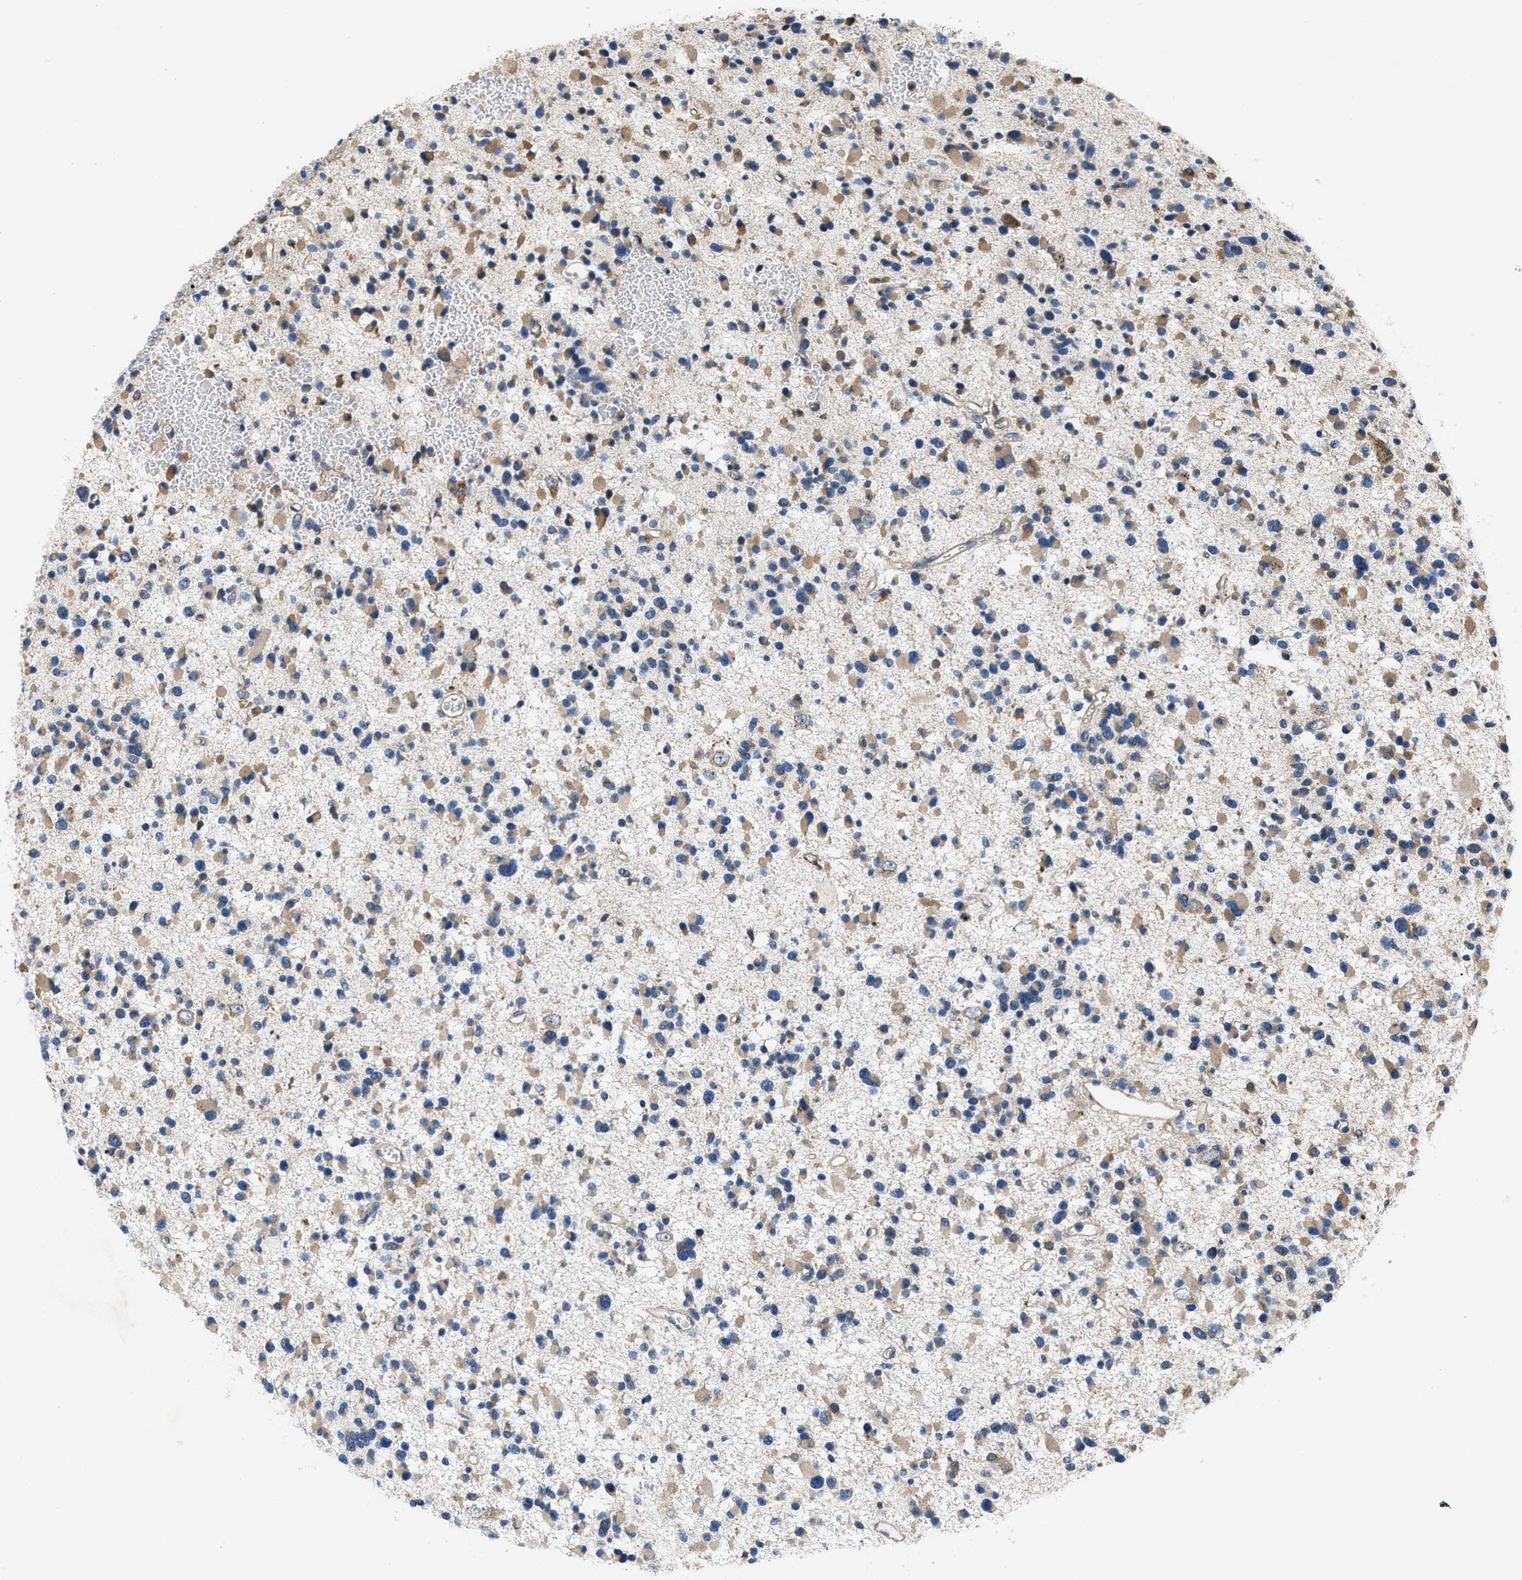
{"staining": {"intensity": "weak", "quantity": ">75%", "location": "cytoplasmic/membranous"}, "tissue": "glioma", "cell_type": "Tumor cells", "image_type": "cancer", "snomed": [{"axis": "morphology", "description": "Glioma, malignant, Low grade"}, {"axis": "topography", "description": "Brain"}], "caption": "Immunohistochemical staining of human glioma exhibits weak cytoplasmic/membranous protein positivity in about >75% of tumor cells.", "gene": "CEP128", "patient": {"sex": "female", "age": 22}}